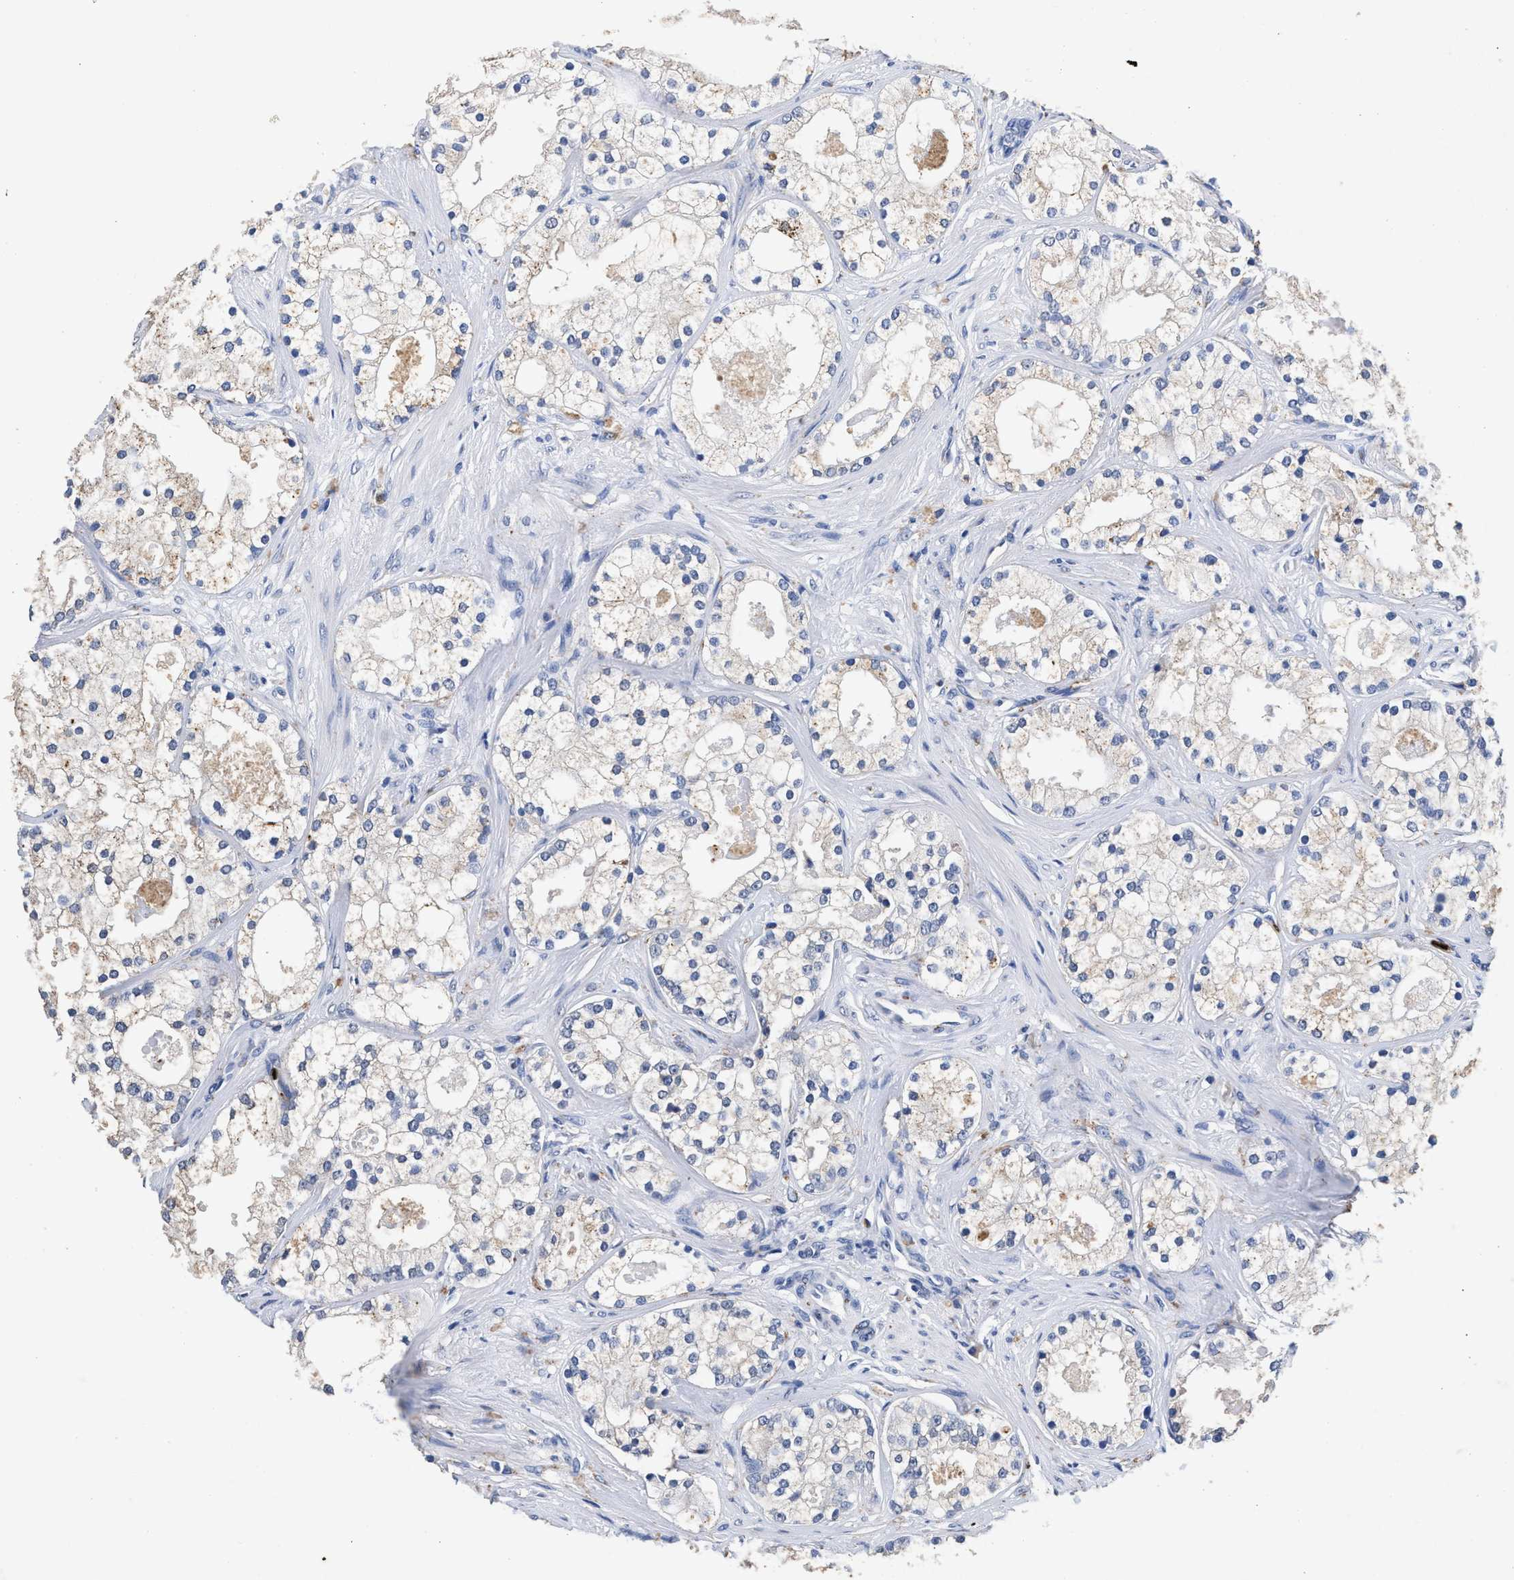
{"staining": {"intensity": "negative", "quantity": "none", "location": "none"}, "tissue": "prostate cancer", "cell_type": "Tumor cells", "image_type": "cancer", "snomed": [{"axis": "morphology", "description": "Adenocarcinoma, Low grade"}, {"axis": "topography", "description": "Prostate"}], "caption": "Human adenocarcinoma (low-grade) (prostate) stained for a protein using immunohistochemistry (IHC) shows no staining in tumor cells.", "gene": "LTB4R2", "patient": {"sex": "male", "age": 58}}